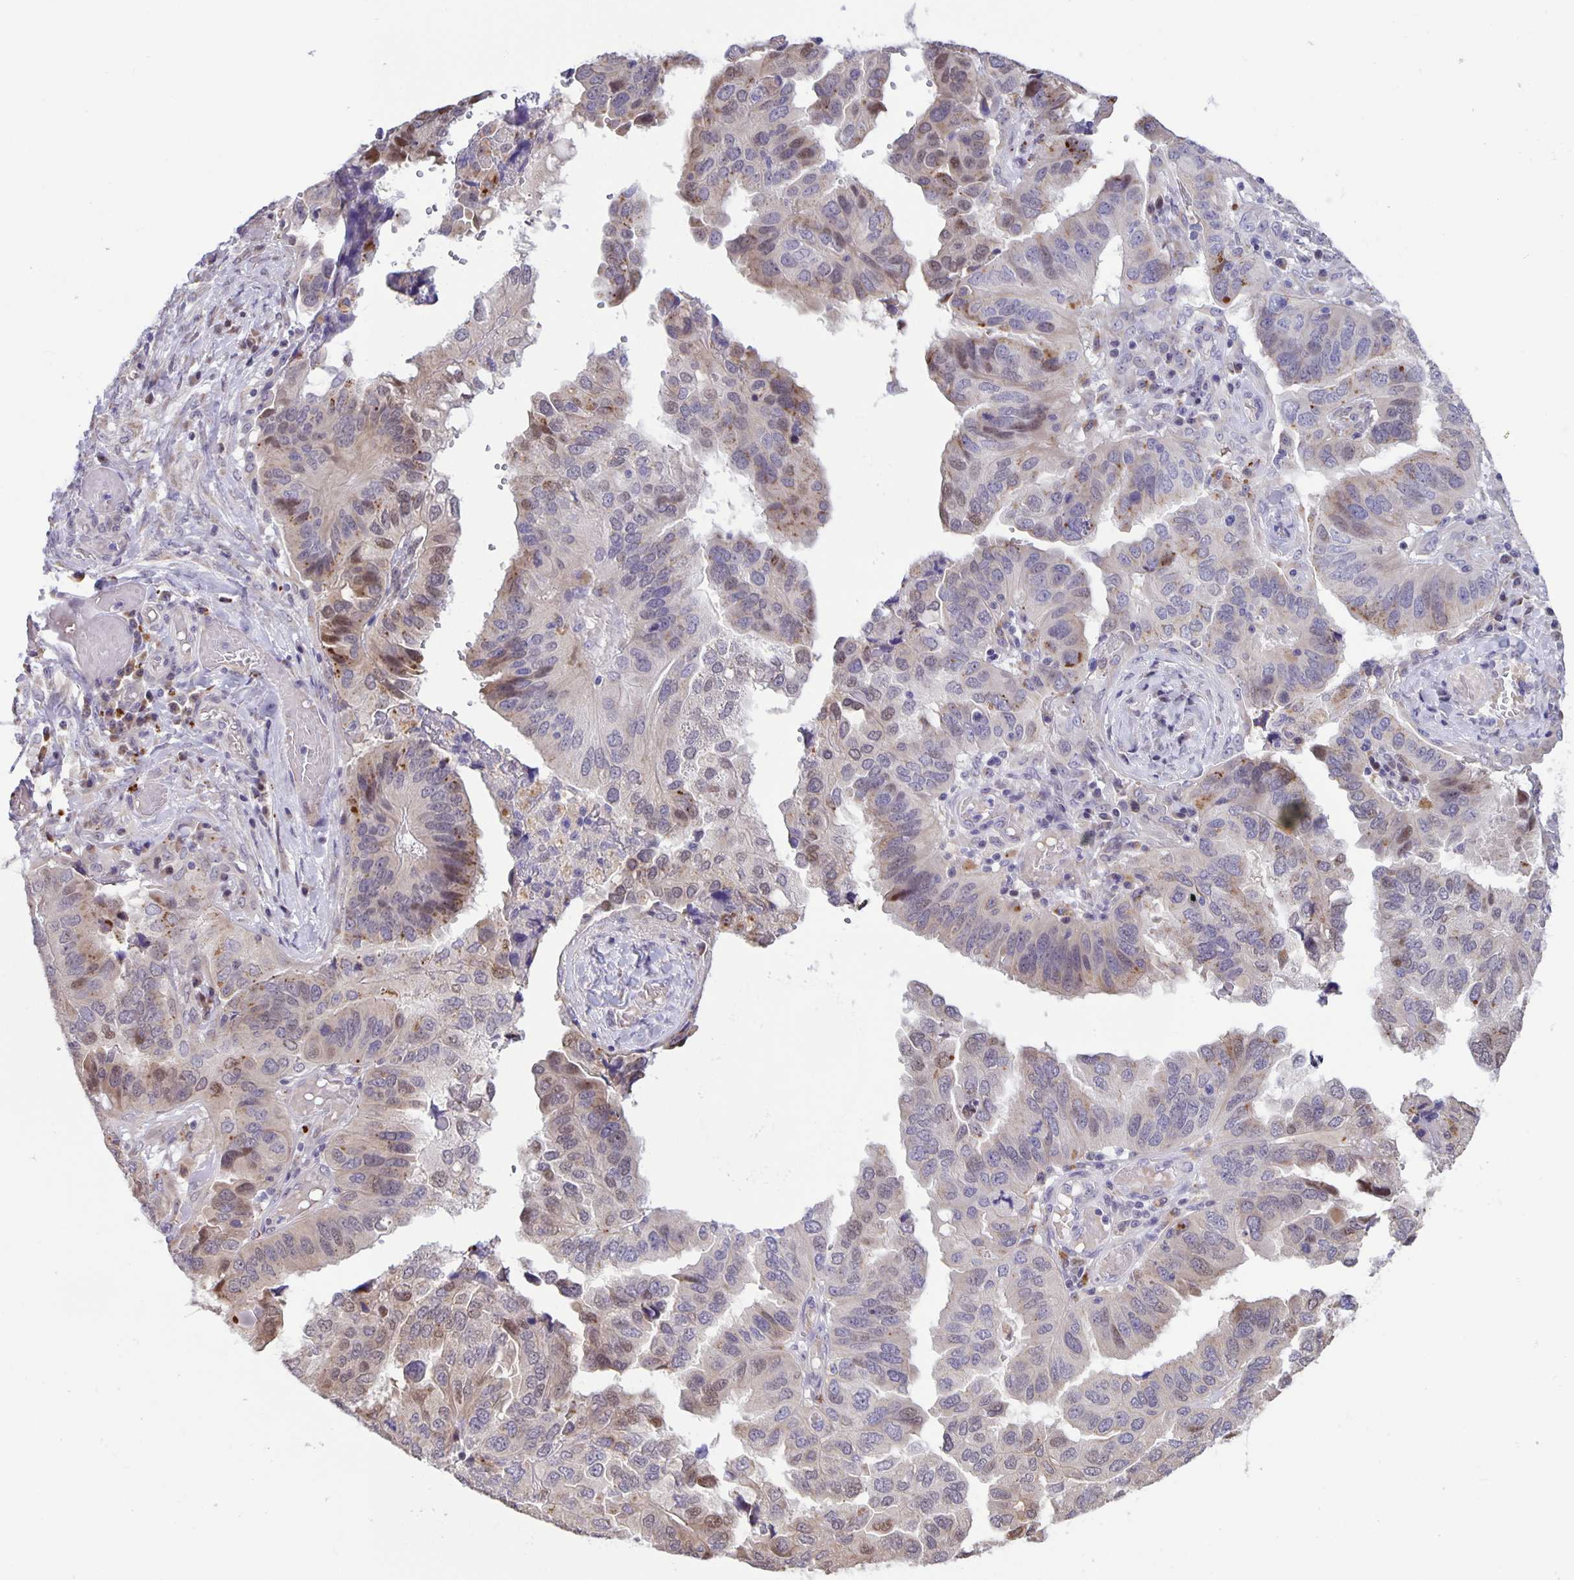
{"staining": {"intensity": "moderate", "quantity": "<25%", "location": "cytoplasmic/membranous,nuclear"}, "tissue": "ovarian cancer", "cell_type": "Tumor cells", "image_type": "cancer", "snomed": [{"axis": "morphology", "description": "Cystadenocarcinoma, serous, NOS"}, {"axis": "topography", "description": "Ovary"}], "caption": "A histopathology image of ovarian cancer (serous cystadenocarcinoma) stained for a protein reveals moderate cytoplasmic/membranous and nuclear brown staining in tumor cells.", "gene": "MAPK12", "patient": {"sex": "female", "age": 79}}